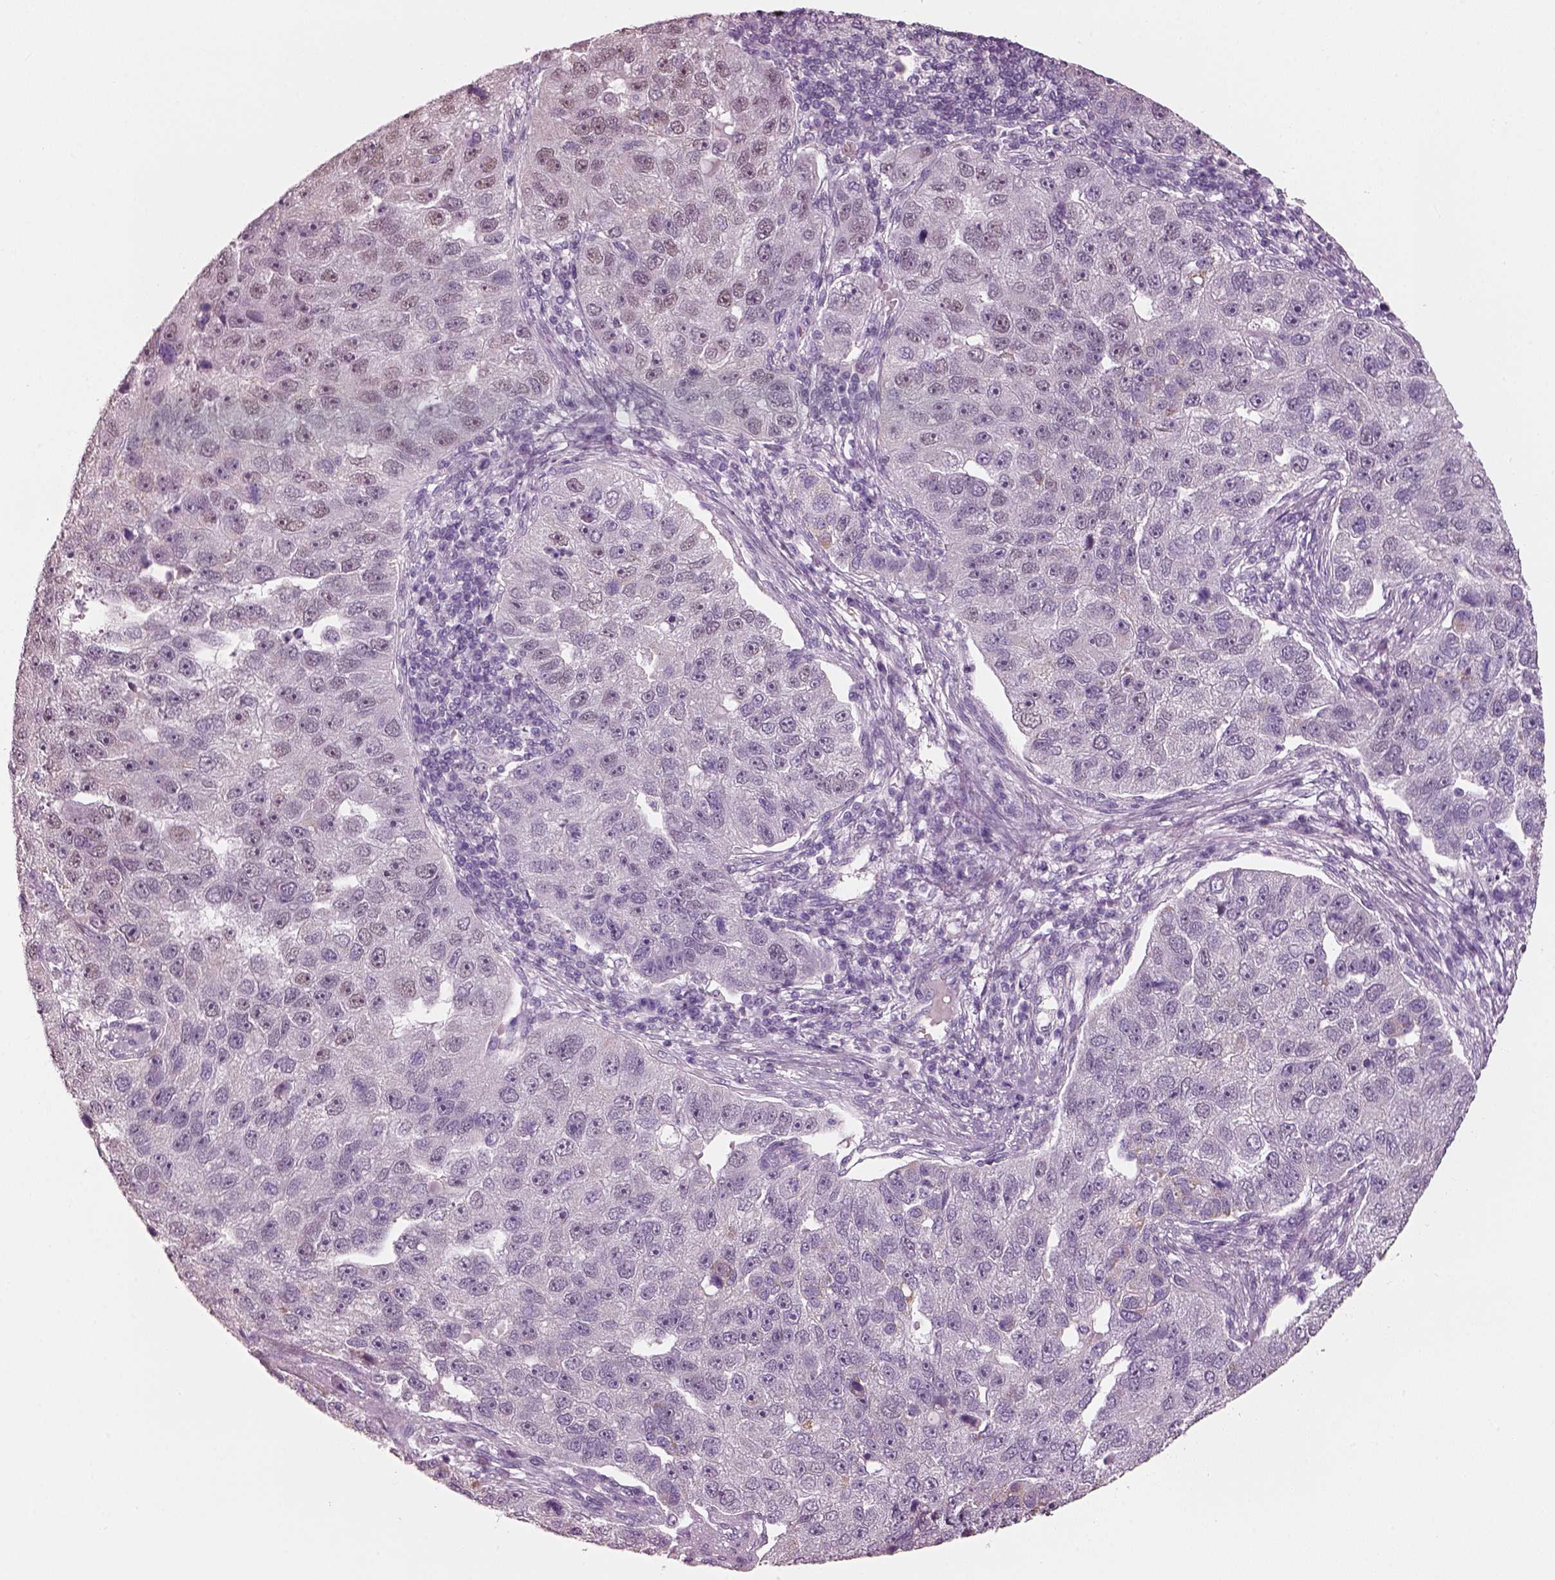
{"staining": {"intensity": "negative", "quantity": "none", "location": "none"}, "tissue": "pancreatic cancer", "cell_type": "Tumor cells", "image_type": "cancer", "snomed": [{"axis": "morphology", "description": "Adenocarcinoma, NOS"}, {"axis": "topography", "description": "Pancreas"}], "caption": "The image reveals no staining of tumor cells in pancreatic adenocarcinoma.", "gene": "ELSPBP1", "patient": {"sex": "female", "age": 61}}